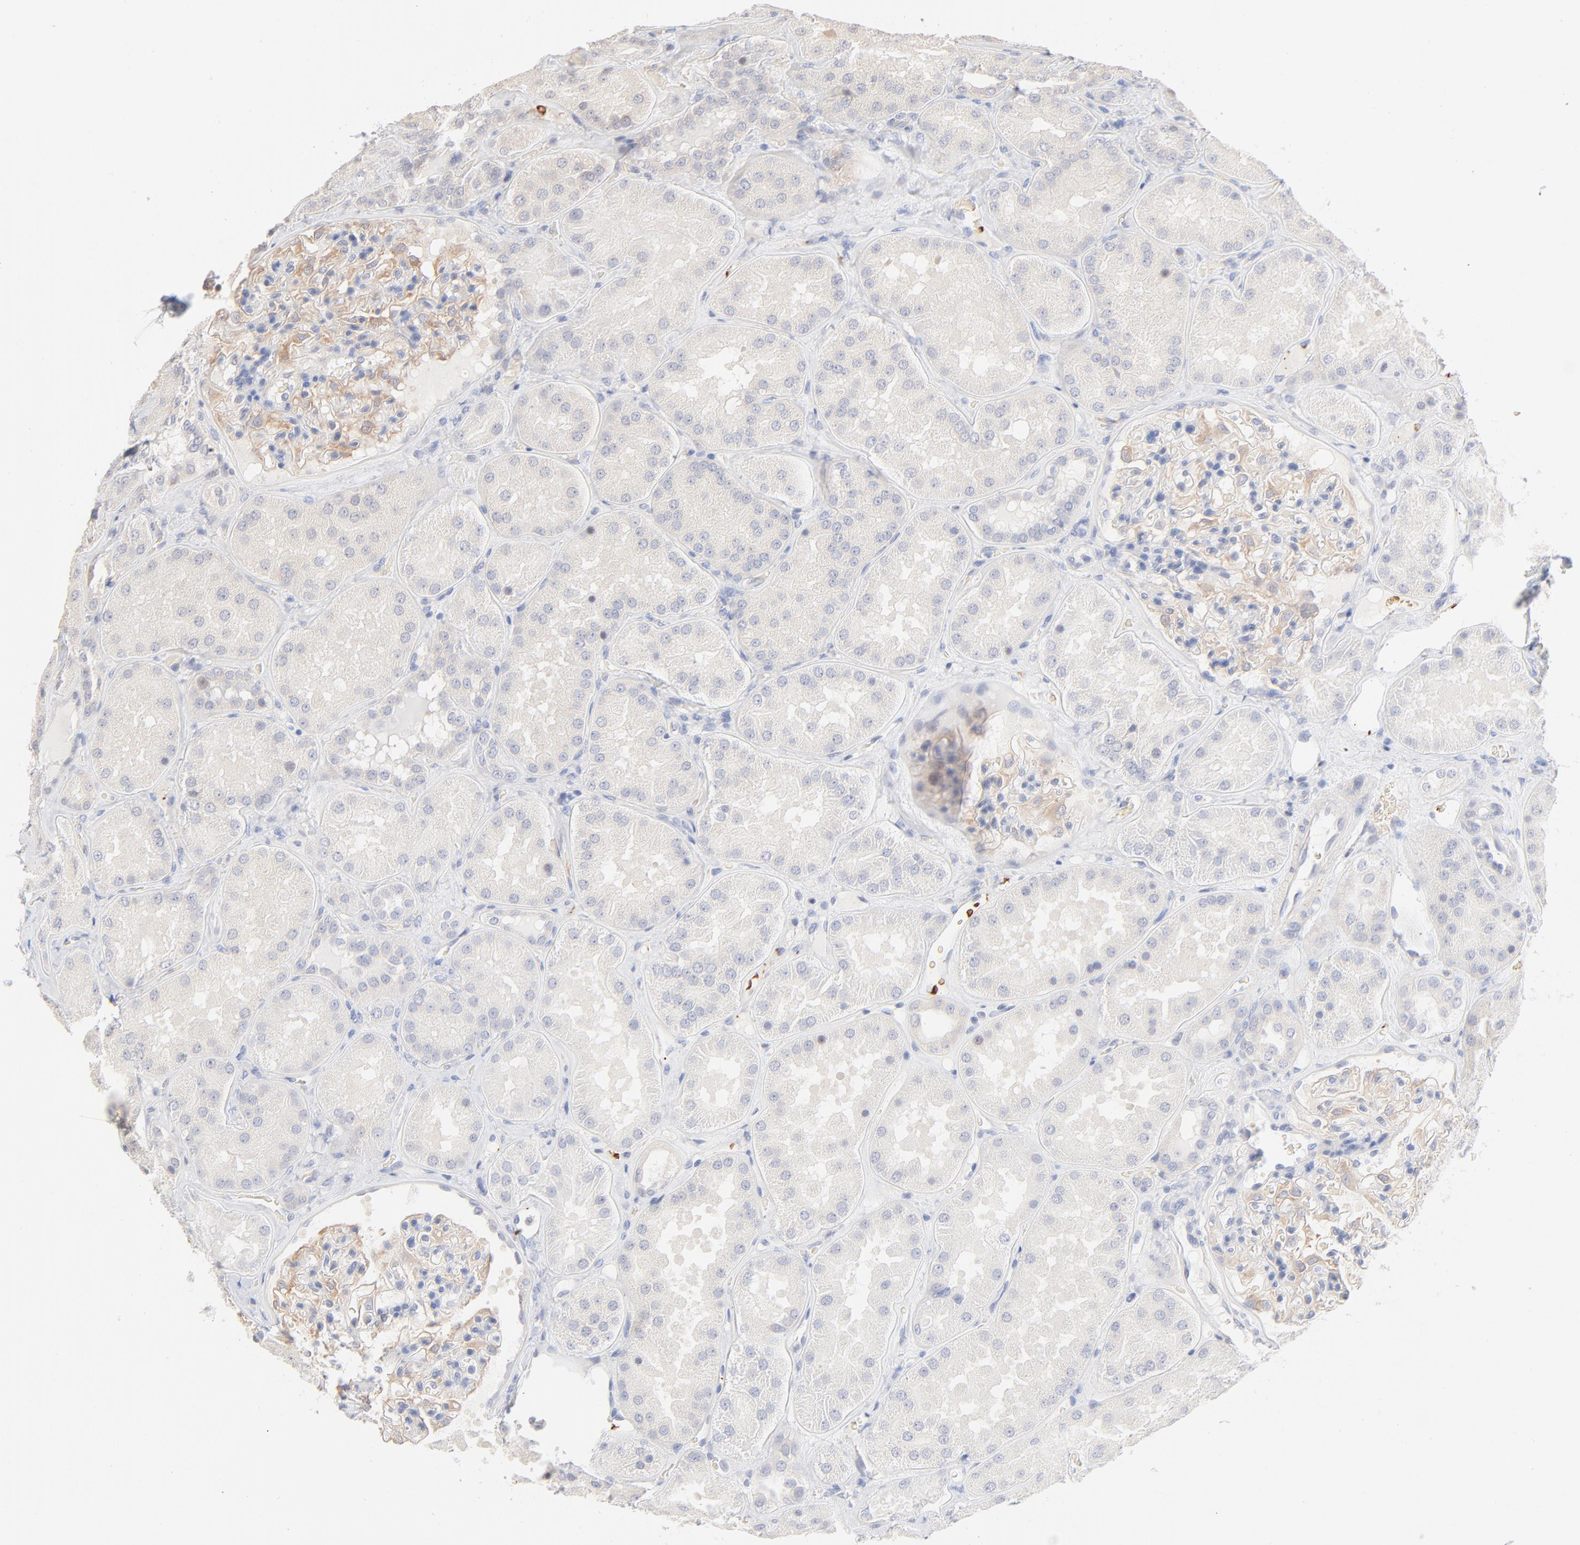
{"staining": {"intensity": "weak", "quantity": ">75%", "location": "cytoplasmic/membranous"}, "tissue": "kidney", "cell_type": "Cells in glomeruli", "image_type": "normal", "snomed": [{"axis": "morphology", "description": "Normal tissue, NOS"}, {"axis": "topography", "description": "Kidney"}], "caption": "The histopathology image reveals immunohistochemical staining of normal kidney. There is weak cytoplasmic/membranous staining is seen in approximately >75% of cells in glomeruli.", "gene": "SPTB", "patient": {"sex": "female", "age": 56}}